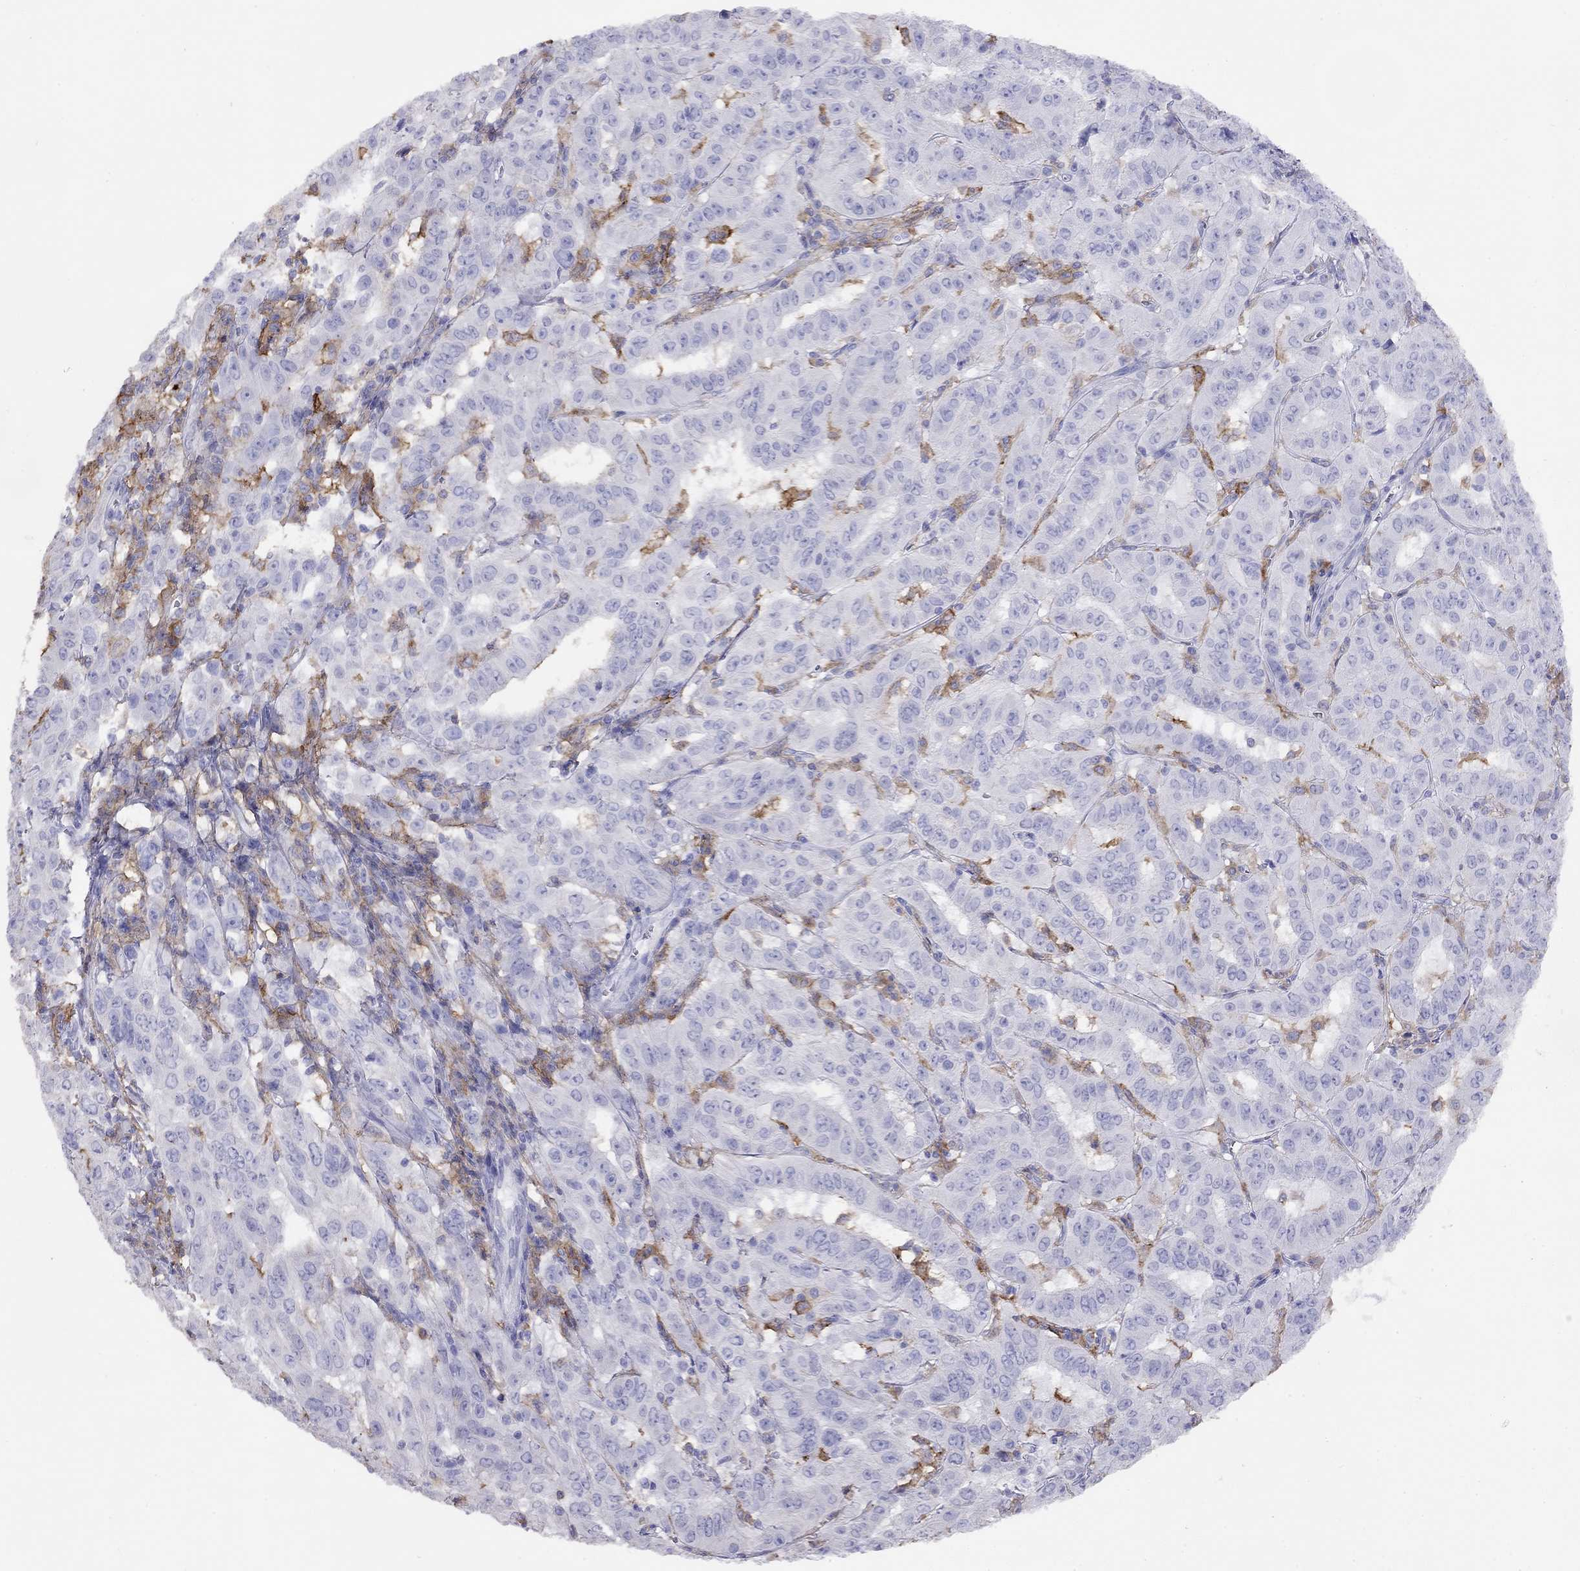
{"staining": {"intensity": "negative", "quantity": "none", "location": "none"}, "tissue": "pancreatic cancer", "cell_type": "Tumor cells", "image_type": "cancer", "snomed": [{"axis": "morphology", "description": "Adenocarcinoma, NOS"}, {"axis": "topography", "description": "Pancreas"}], "caption": "Tumor cells are negative for brown protein staining in adenocarcinoma (pancreatic).", "gene": "HLA-DQB2", "patient": {"sex": "male", "age": 63}}